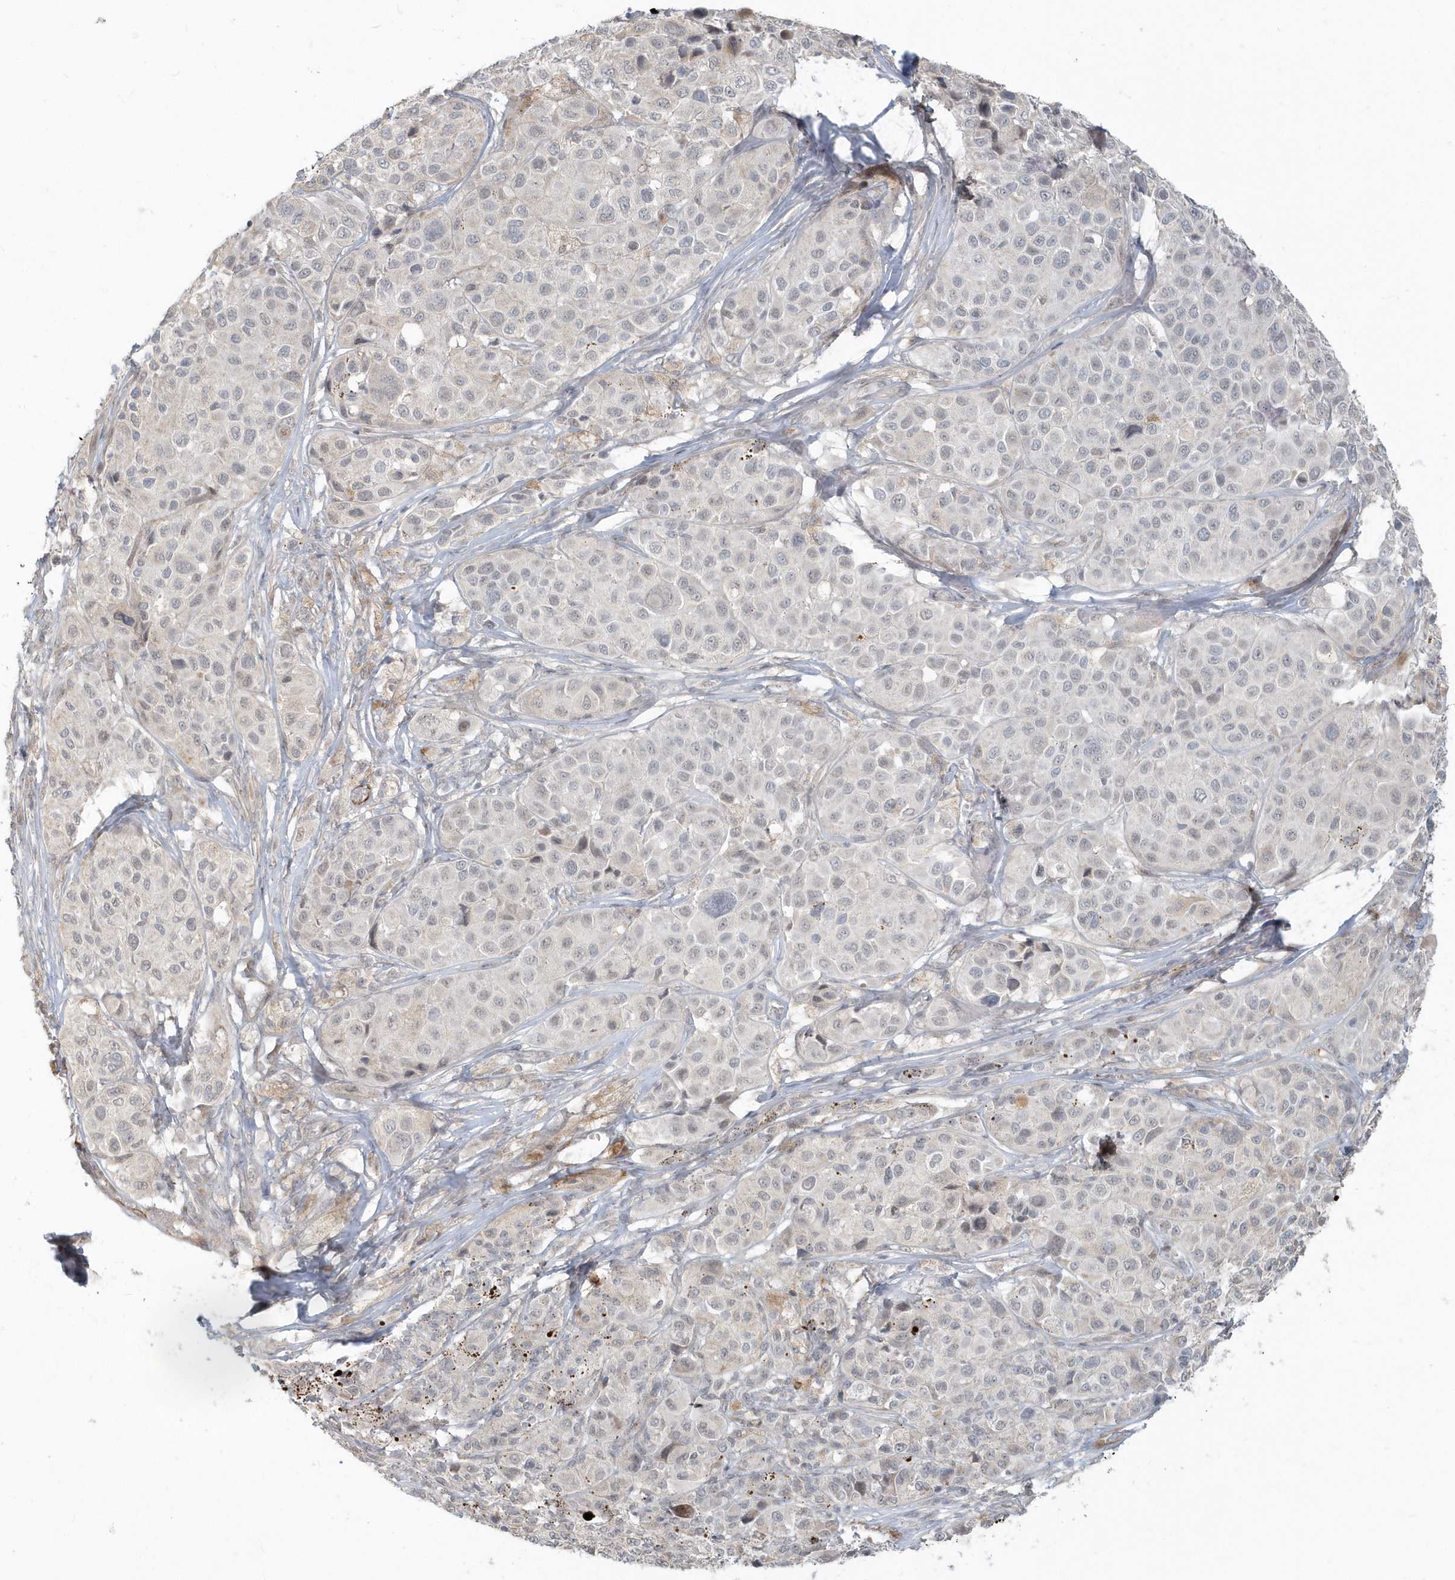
{"staining": {"intensity": "negative", "quantity": "none", "location": "none"}, "tissue": "melanoma", "cell_type": "Tumor cells", "image_type": "cancer", "snomed": [{"axis": "morphology", "description": "Malignant melanoma, NOS"}, {"axis": "topography", "description": "Skin of trunk"}], "caption": "Malignant melanoma was stained to show a protein in brown. There is no significant staining in tumor cells.", "gene": "NAPB", "patient": {"sex": "male", "age": 71}}